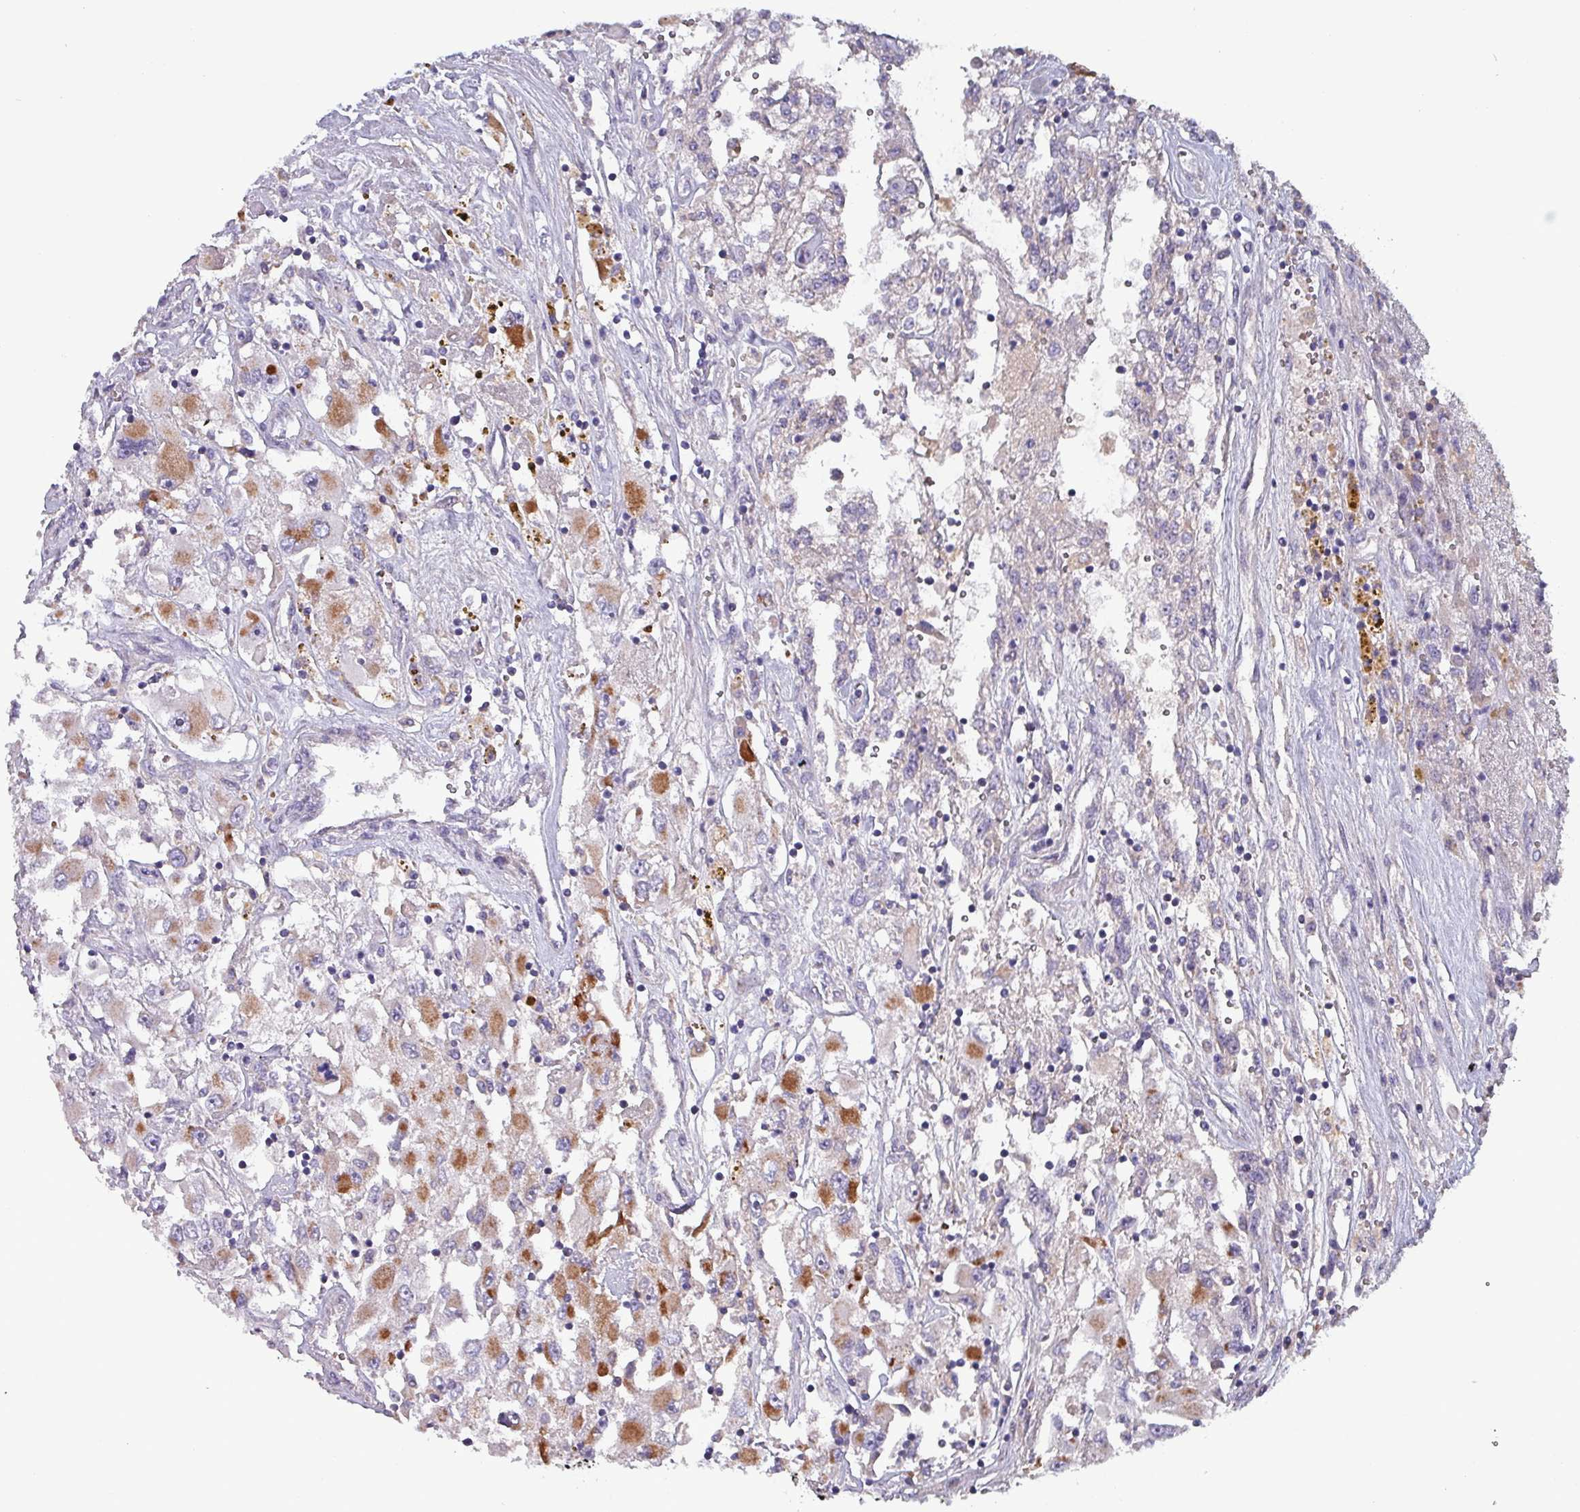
{"staining": {"intensity": "moderate", "quantity": ">75%", "location": "cytoplasmic/membranous"}, "tissue": "renal cancer", "cell_type": "Tumor cells", "image_type": "cancer", "snomed": [{"axis": "morphology", "description": "Adenocarcinoma, NOS"}, {"axis": "topography", "description": "Kidney"}], "caption": "Immunohistochemical staining of human renal cancer shows moderate cytoplasmic/membranous protein positivity in approximately >75% of tumor cells.", "gene": "ZNF322", "patient": {"sex": "female", "age": 52}}